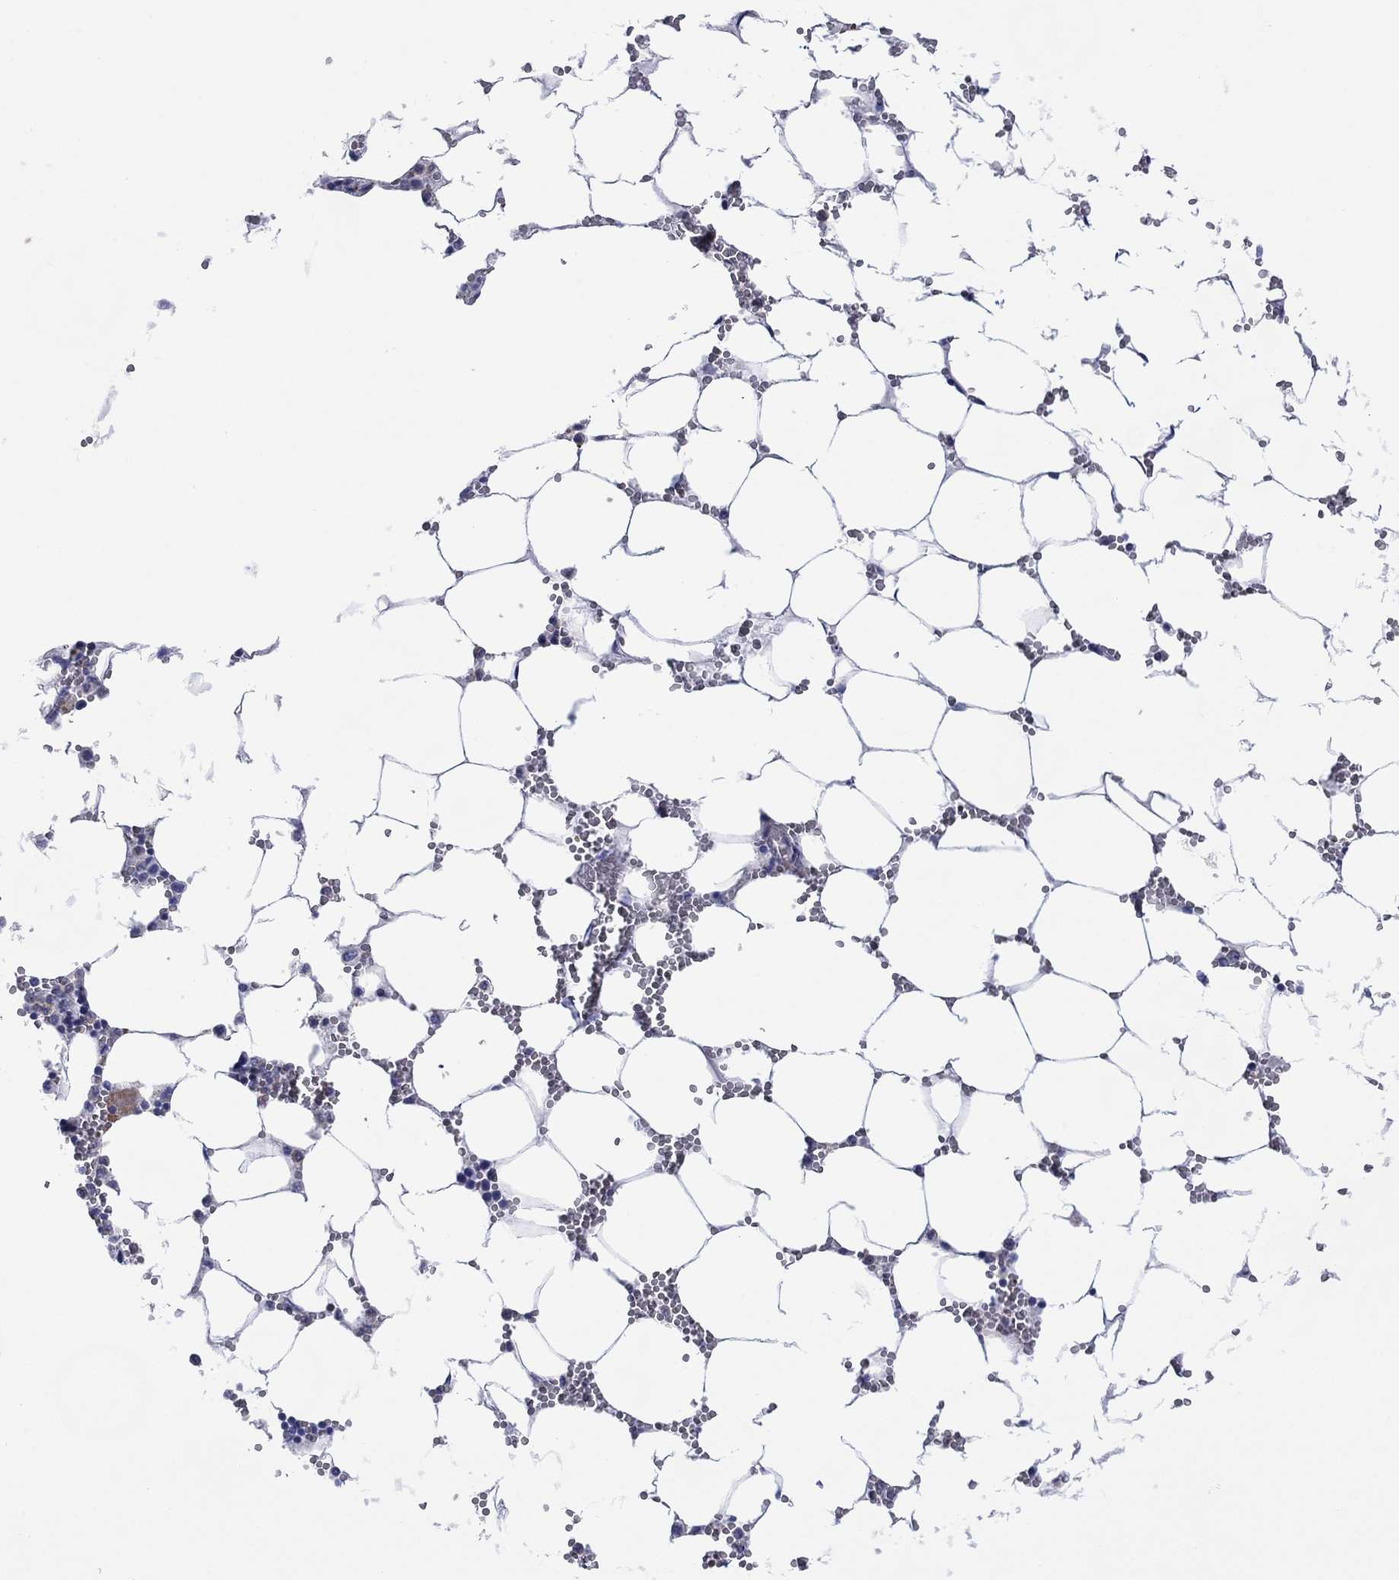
{"staining": {"intensity": "negative", "quantity": "none", "location": "none"}, "tissue": "bone marrow", "cell_type": "Hematopoietic cells", "image_type": "normal", "snomed": [{"axis": "morphology", "description": "Normal tissue, NOS"}, {"axis": "topography", "description": "Bone marrow"}], "caption": "Immunohistochemical staining of benign human bone marrow displays no significant expression in hematopoietic cells. (DAB IHC, high magnification).", "gene": "TPRN", "patient": {"sex": "female", "age": 64}}